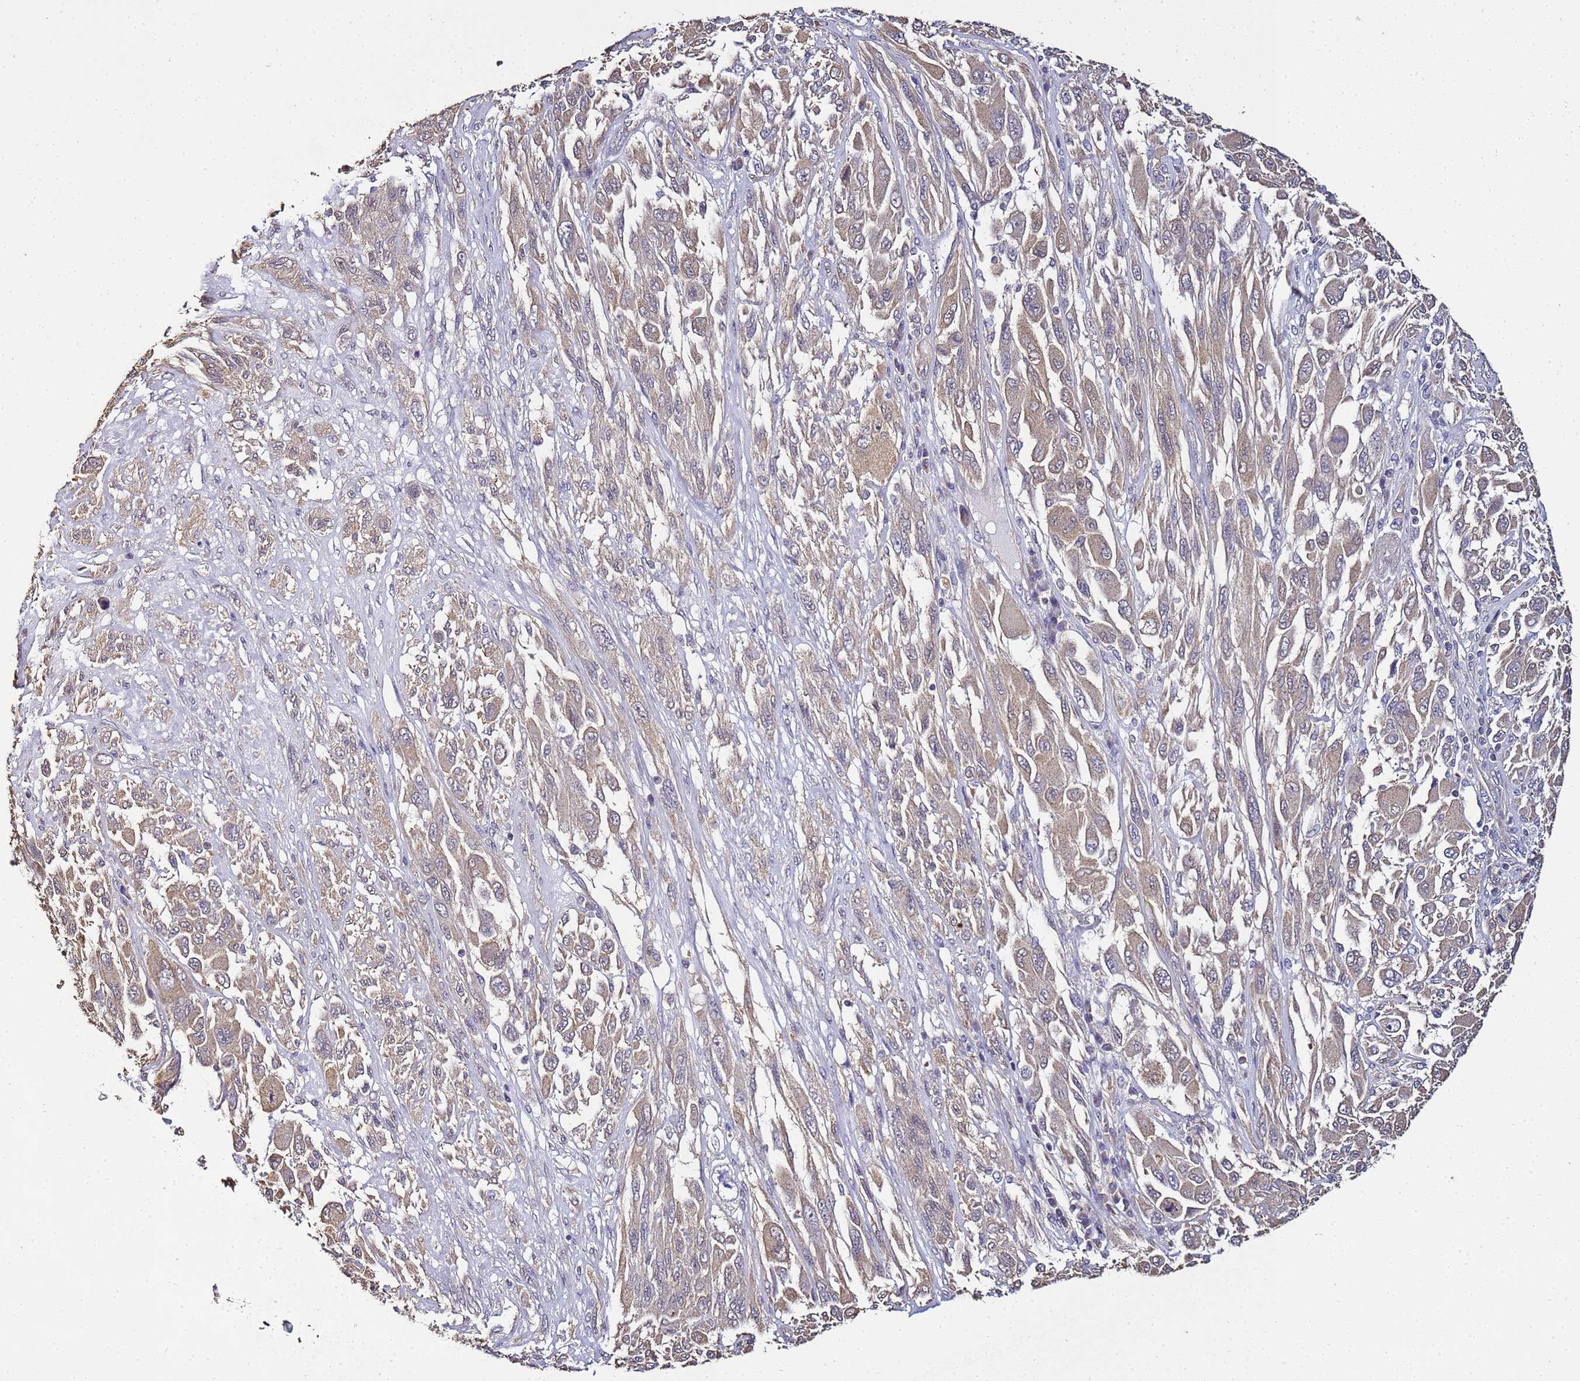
{"staining": {"intensity": "weak", "quantity": ">75%", "location": "cytoplasmic/membranous"}, "tissue": "melanoma", "cell_type": "Tumor cells", "image_type": "cancer", "snomed": [{"axis": "morphology", "description": "Malignant melanoma, NOS"}, {"axis": "topography", "description": "Skin"}], "caption": "Weak cytoplasmic/membranous staining for a protein is present in approximately >75% of tumor cells of malignant melanoma using immunohistochemistry (IHC).", "gene": "ENOPH1", "patient": {"sex": "female", "age": 91}}